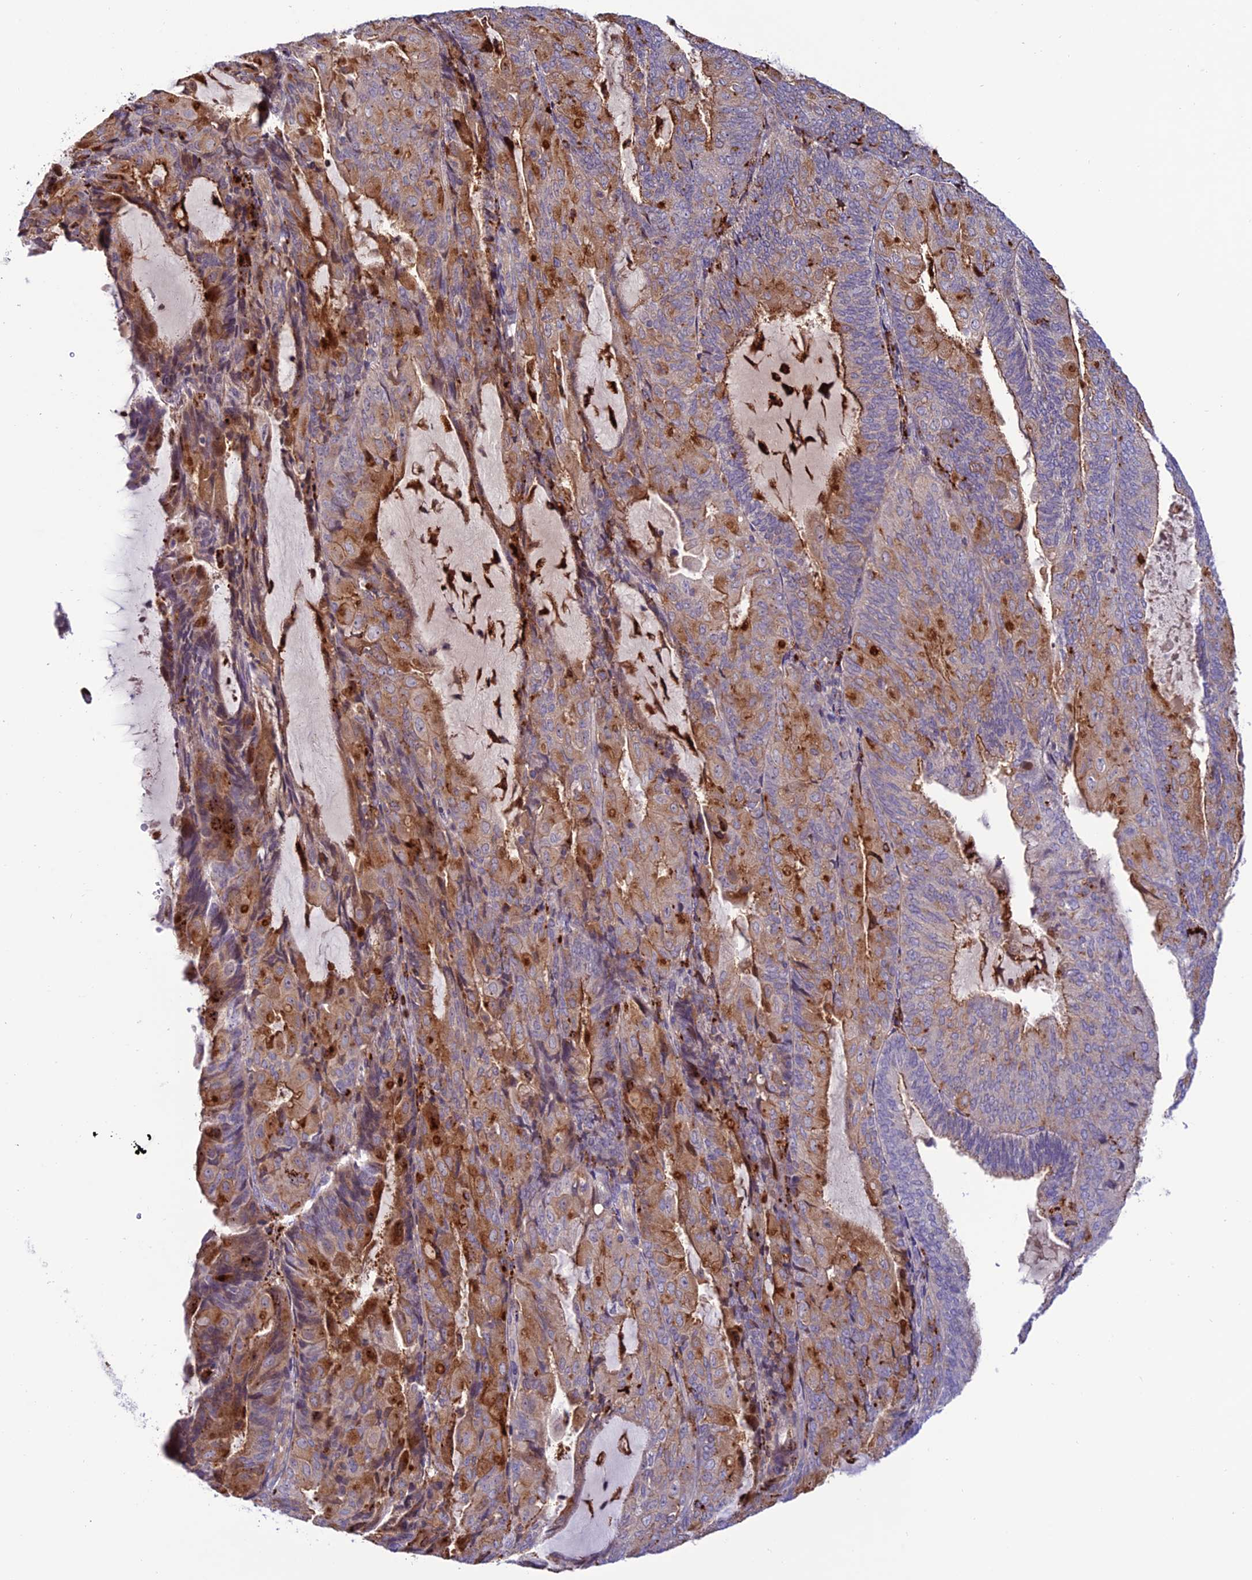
{"staining": {"intensity": "moderate", "quantity": "25%-75%", "location": "cytoplasmic/membranous"}, "tissue": "endometrial cancer", "cell_type": "Tumor cells", "image_type": "cancer", "snomed": [{"axis": "morphology", "description": "Adenocarcinoma, NOS"}, {"axis": "topography", "description": "Endometrium"}], "caption": "Adenocarcinoma (endometrial) stained with a protein marker demonstrates moderate staining in tumor cells.", "gene": "ARHGEF18", "patient": {"sex": "female", "age": 81}}